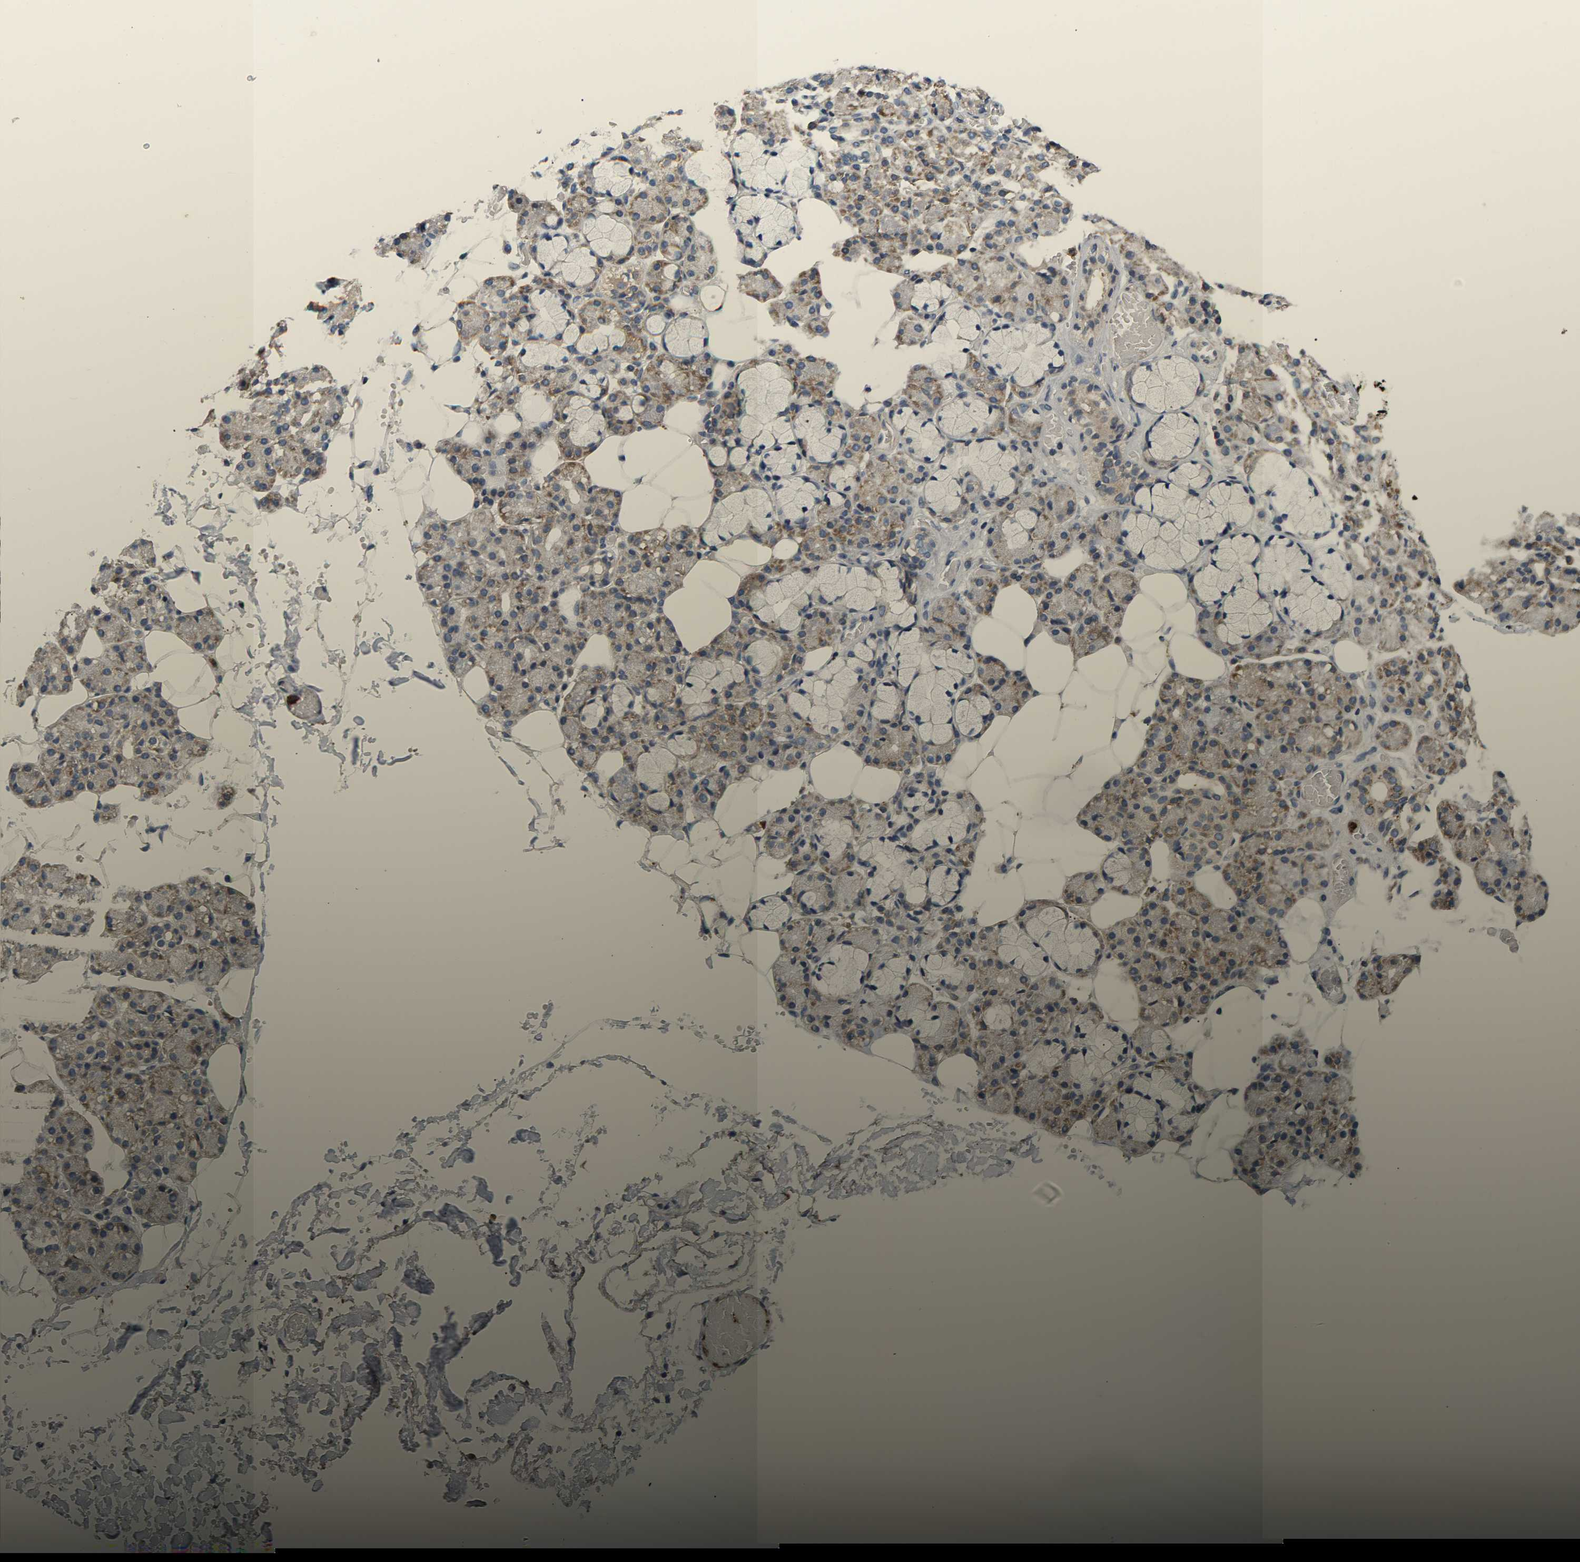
{"staining": {"intensity": "weak", "quantity": "<25%", "location": "cytoplasmic/membranous"}, "tissue": "salivary gland", "cell_type": "Glandular cells", "image_type": "normal", "snomed": [{"axis": "morphology", "description": "Normal tissue, NOS"}, {"axis": "topography", "description": "Salivary gland"}], "caption": "Photomicrograph shows no significant protein staining in glandular cells of normal salivary gland. (DAB (3,3'-diaminobenzidine) IHC with hematoxylin counter stain).", "gene": "AIMP2", "patient": {"sex": "male", "age": 63}}